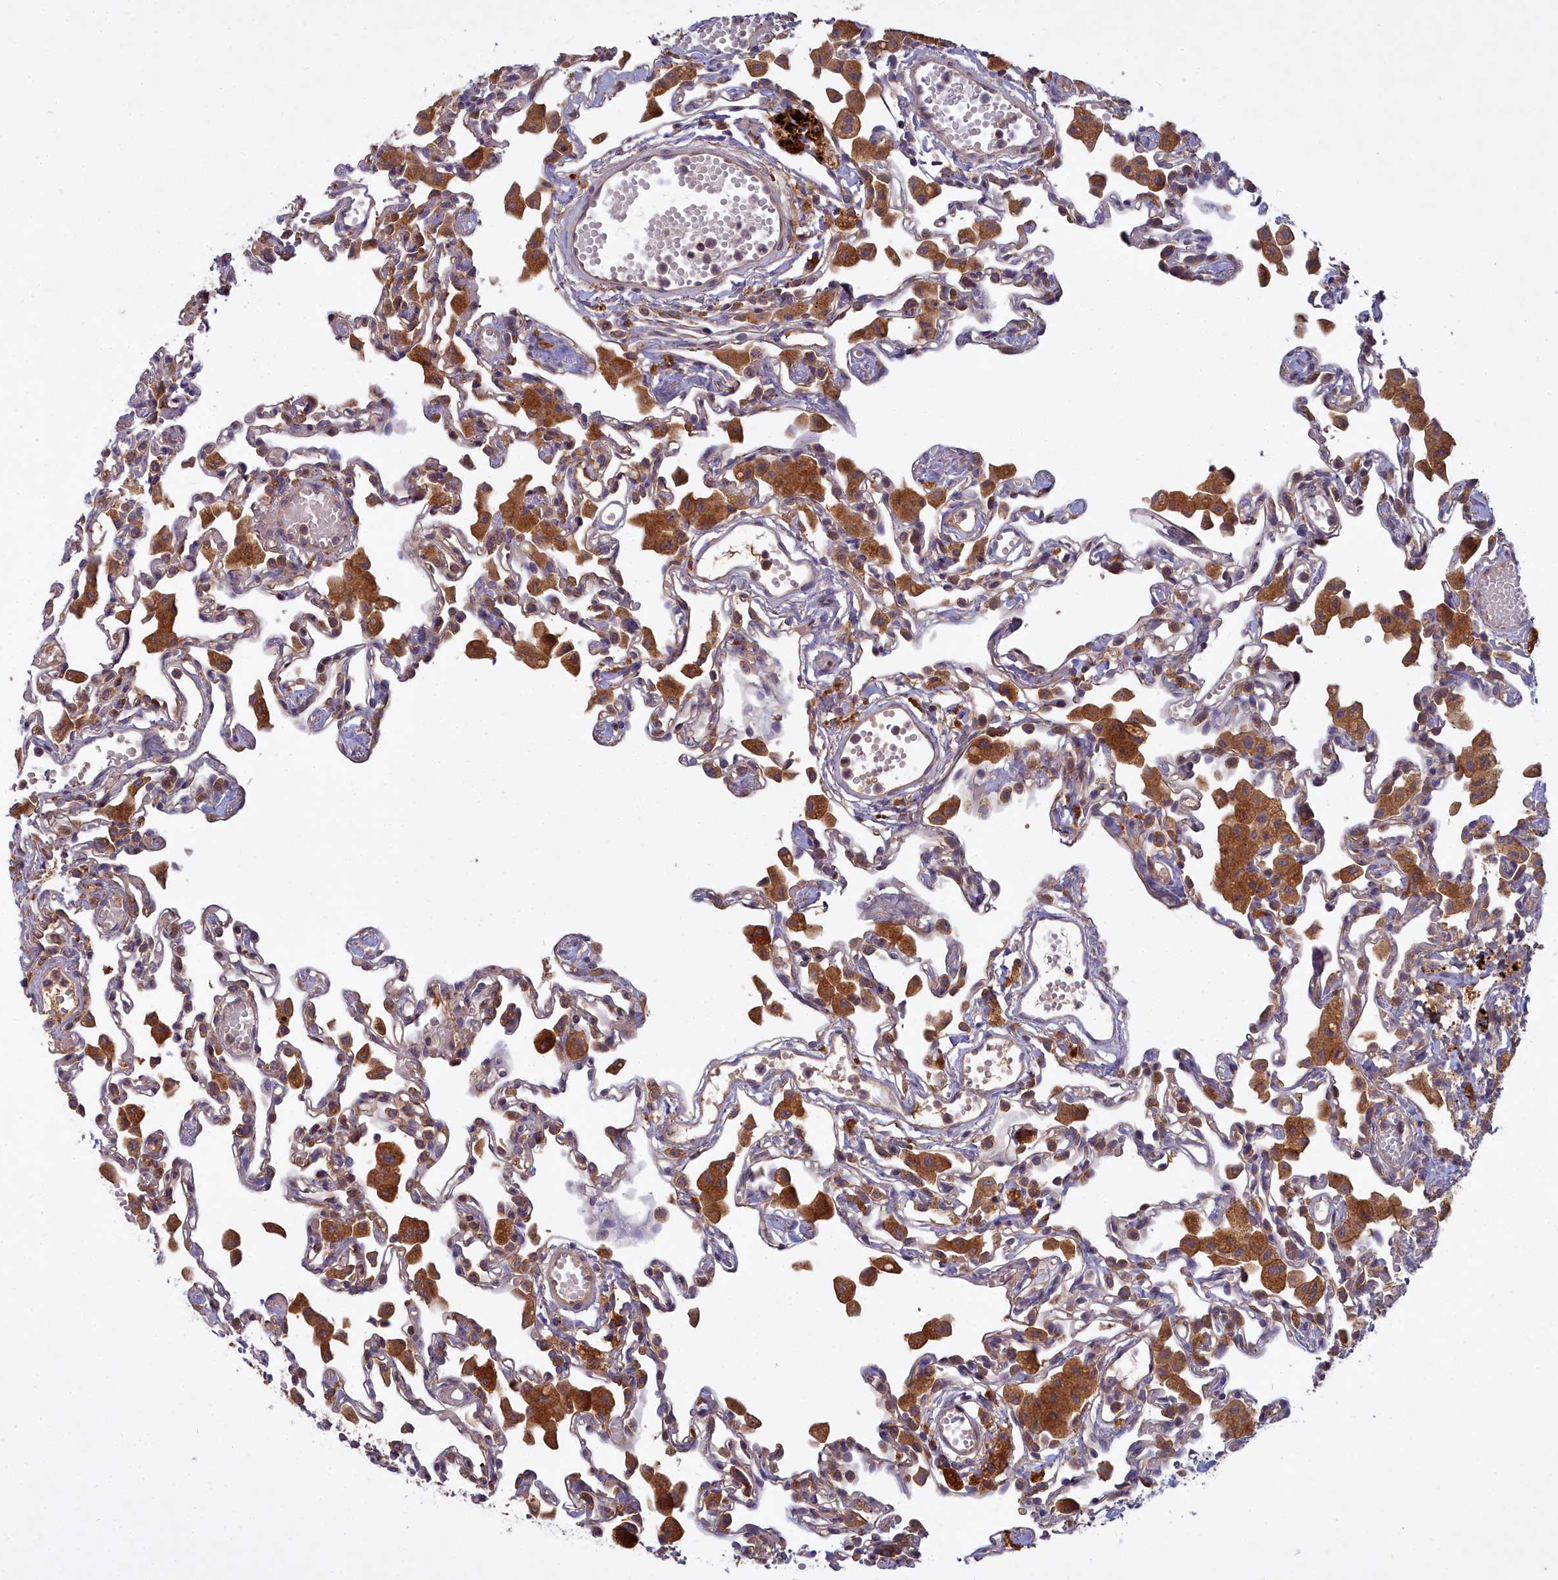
{"staining": {"intensity": "moderate", "quantity": "25%-75%", "location": "cytoplasmic/membranous"}, "tissue": "lung", "cell_type": "Alveolar cells", "image_type": "normal", "snomed": [{"axis": "morphology", "description": "Normal tissue, NOS"}, {"axis": "topography", "description": "Bronchus"}, {"axis": "topography", "description": "Lung"}], "caption": "Moderate cytoplasmic/membranous positivity is appreciated in about 25%-75% of alveolar cells in unremarkable lung. (IHC, brightfield microscopy, high magnification).", "gene": "CCDC167", "patient": {"sex": "female", "age": 49}}